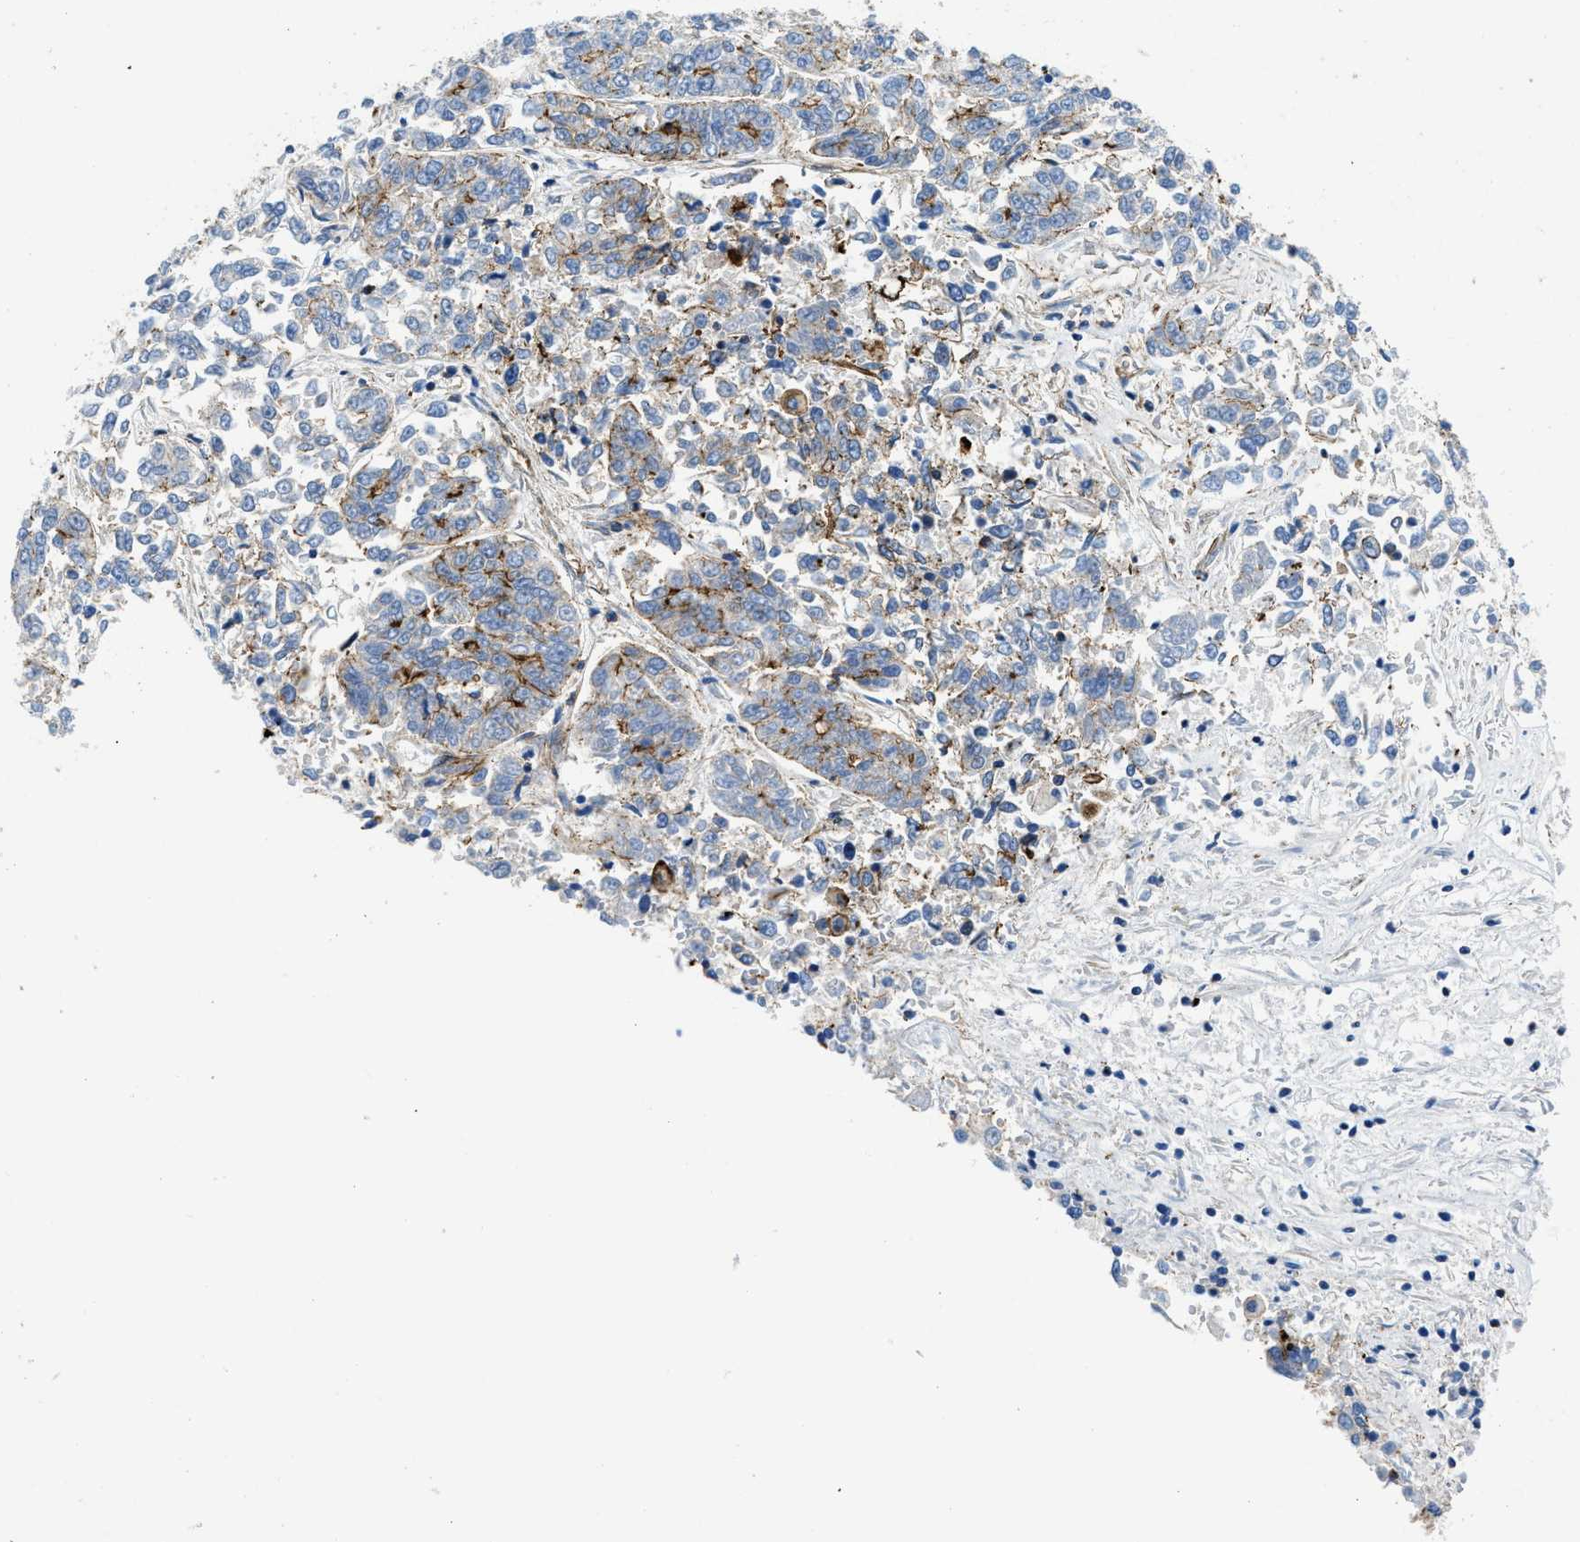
{"staining": {"intensity": "moderate", "quantity": "25%-75%", "location": "cytoplasmic/membranous"}, "tissue": "lung cancer", "cell_type": "Tumor cells", "image_type": "cancer", "snomed": [{"axis": "morphology", "description": "Adenocarcinoma, NOS"}, {"axis": "topography", "description": "Lung"}], "caption": "IHC (DAB (3,3'-diaminobenzidine)) staining of lung cancer displays moderate cytoplasmic/membranous protein positivity in about 25%-75% of tumor cells.", "gene": "CUTA", "patient": {"sex": "male", "age": 84}}